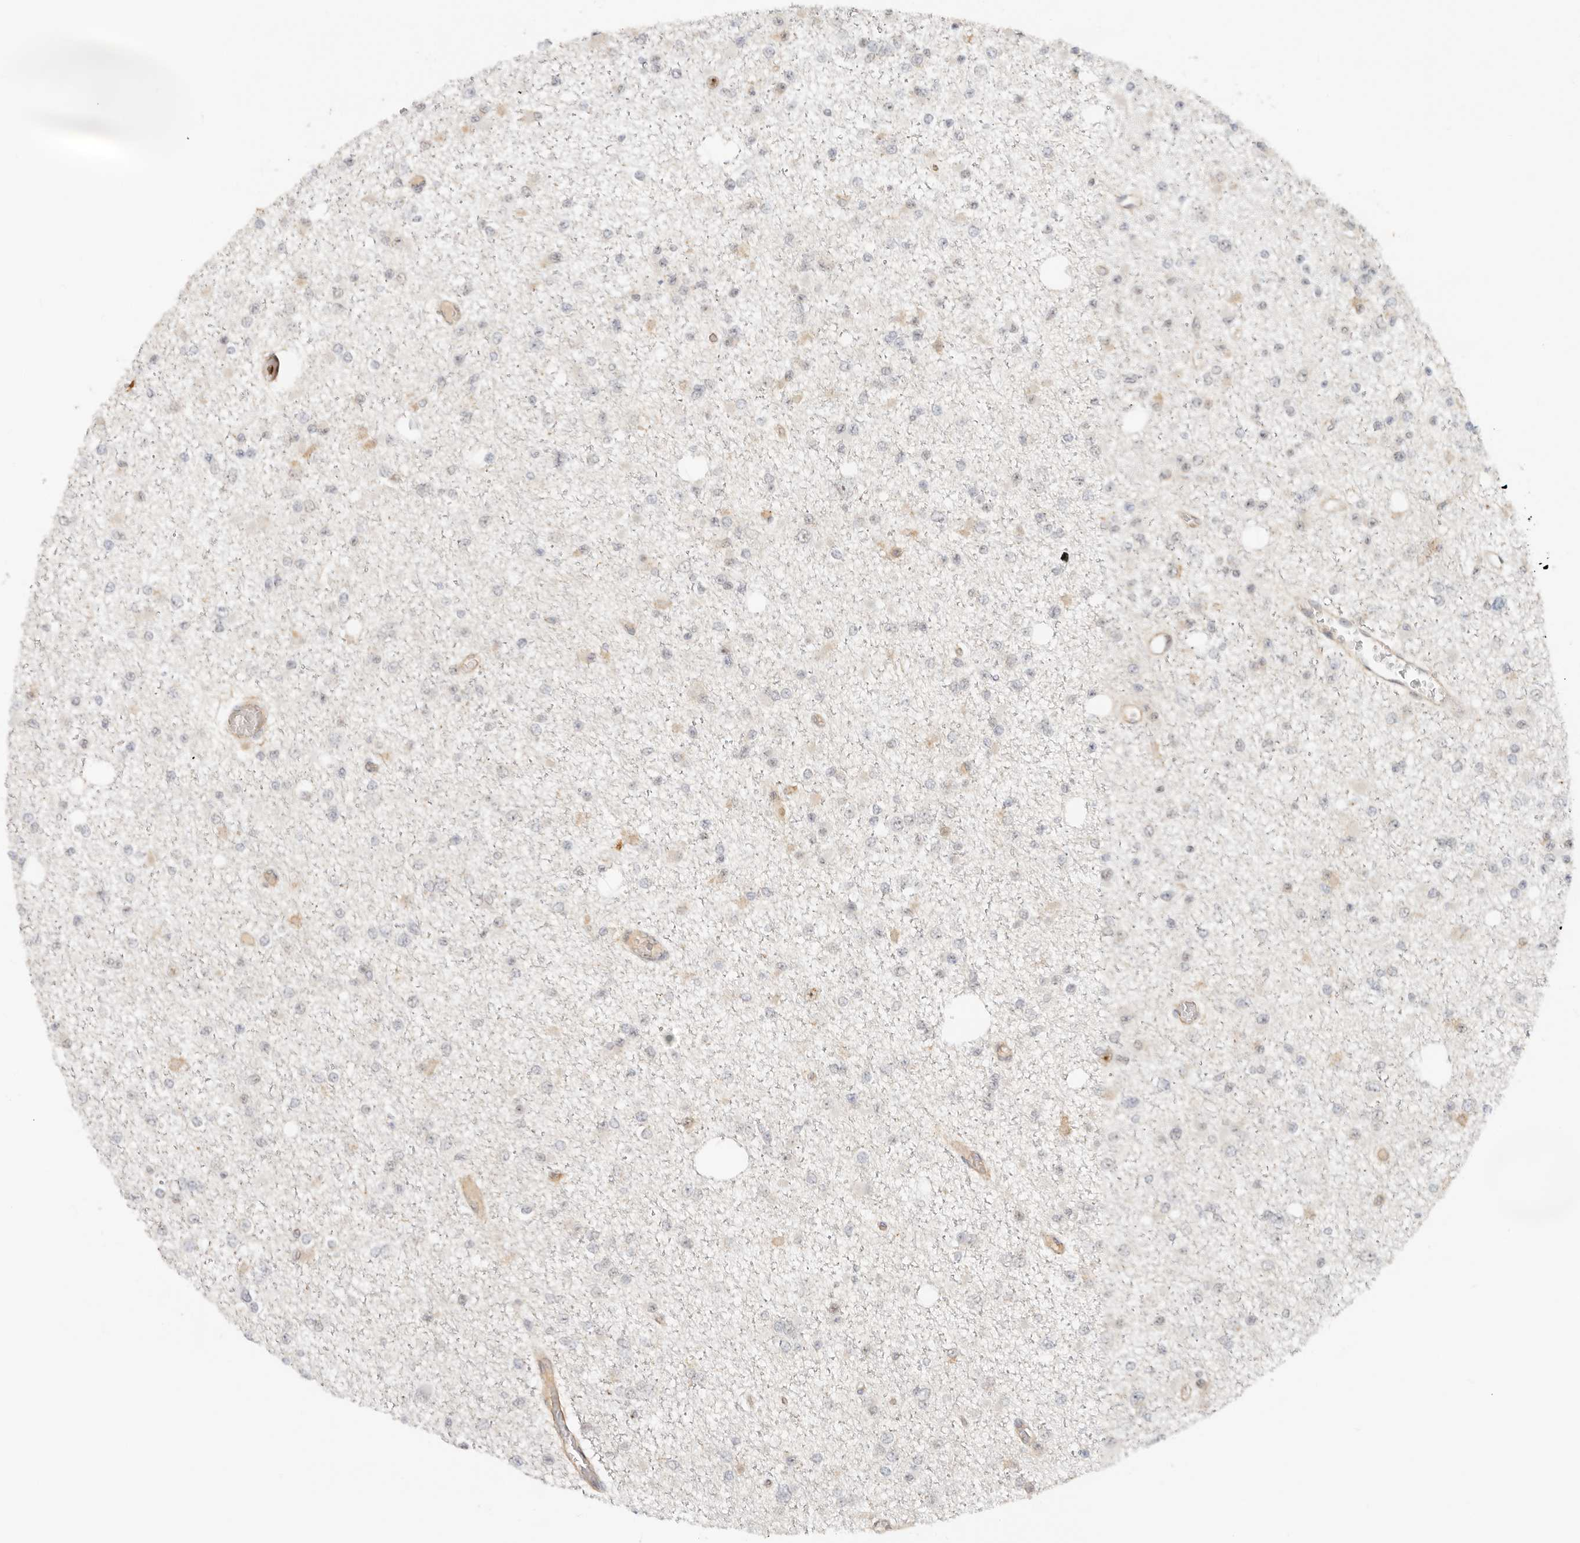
{"staining": {"intensity": "weak", "quantity": "<25%", "location": "nuclear"}, "tissue": "glioma", "cell_type": "Tumor cells", "image_type": "cancer", "snomed": [{"axis": "morphology", "description": "Glioma, malignant, Low grade"}, {"axis": "topography", "description": "Brain"}], "caption": "The histopathology image shows no significant expression in tumor cells of glioma. (DAB immunohistochemistry (IHC), high magnification).", "gene": "HEXD", "patient": {"sex": "female", "age": 22}}